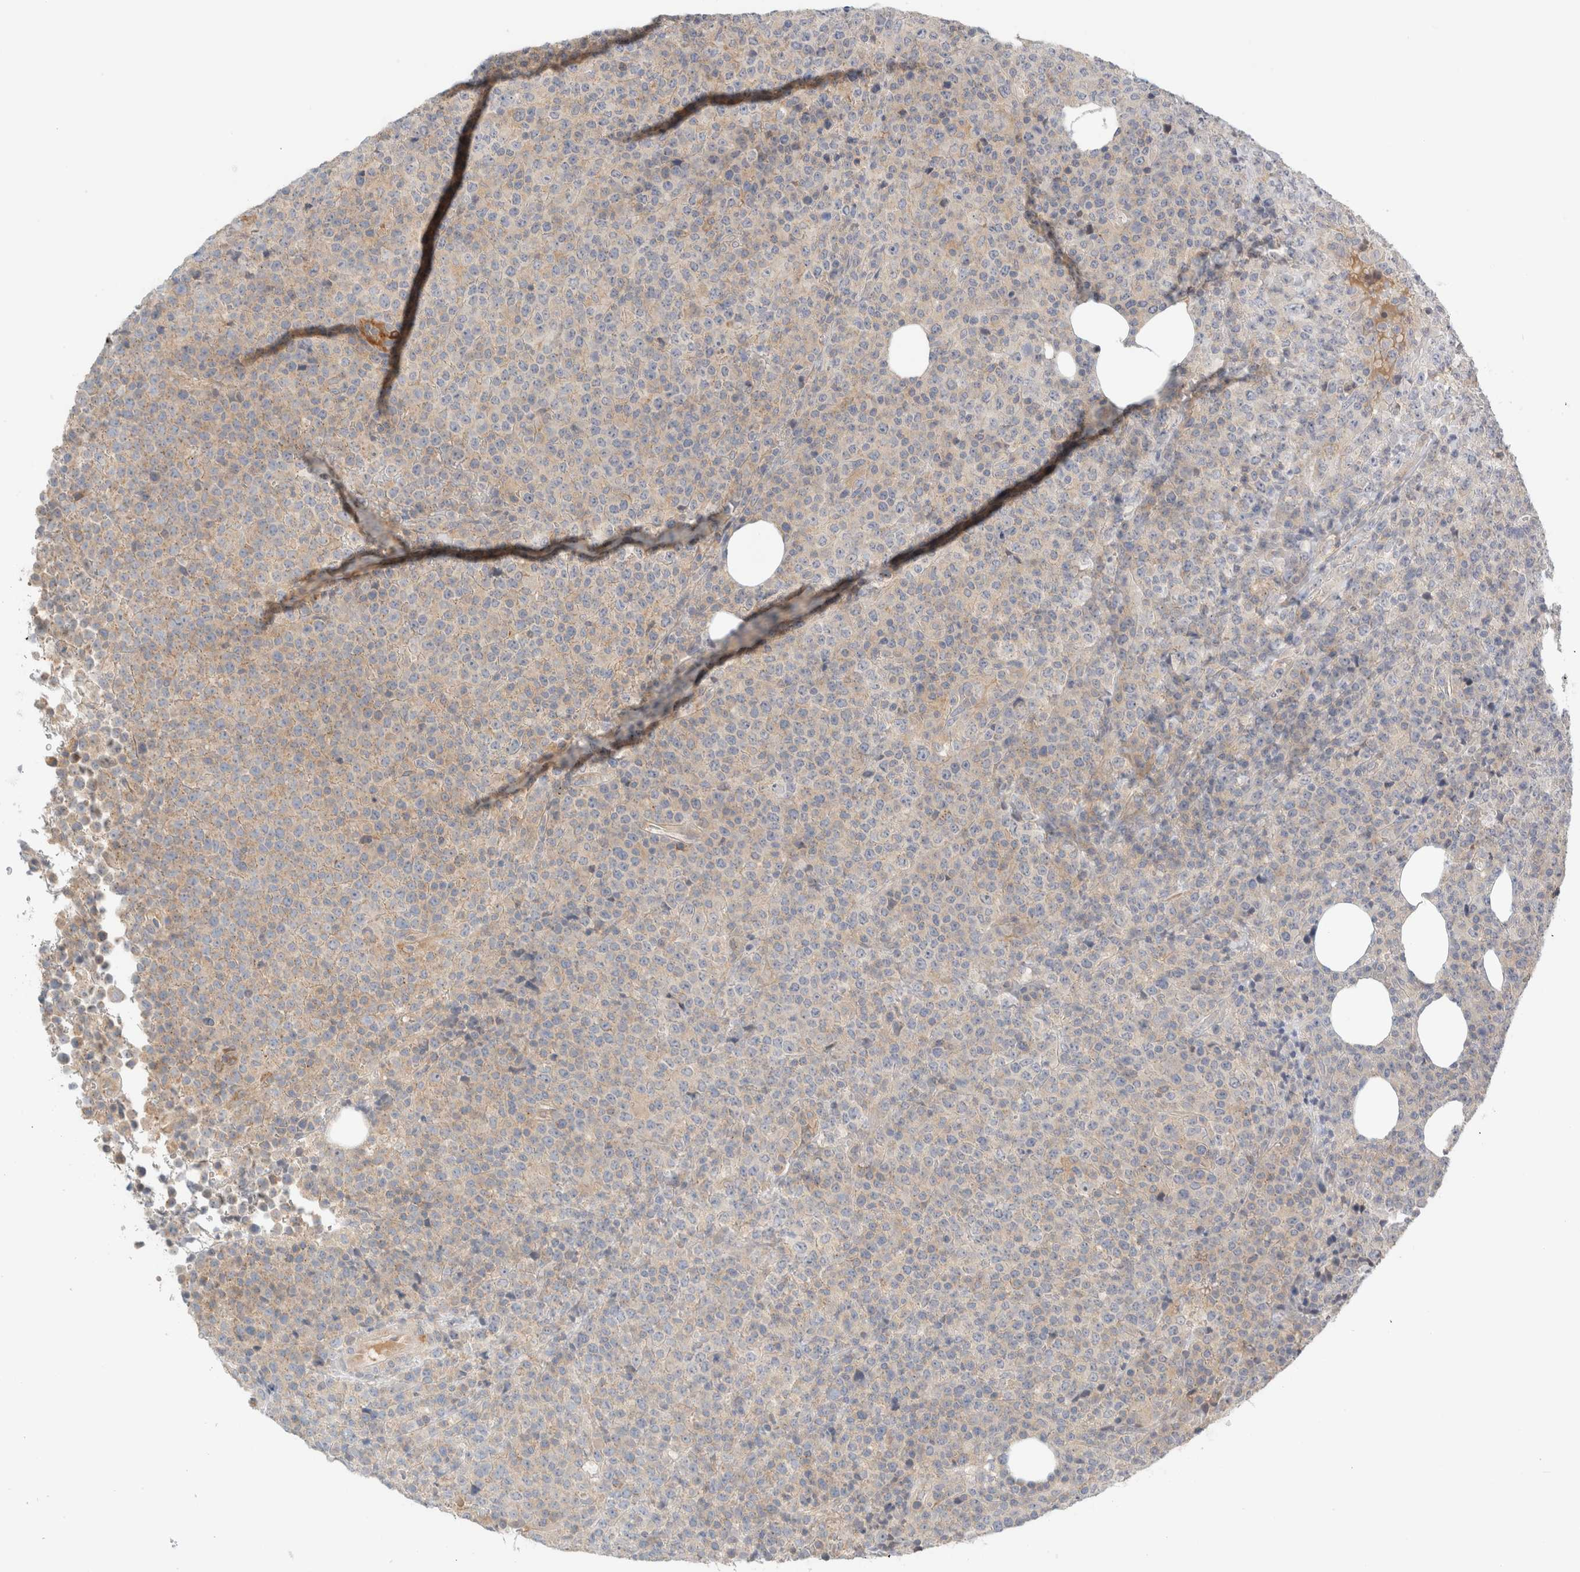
{"staining": {"intensity": "weak", "quantity": "<25%", "location": "cytoplasmic/membranous"}, "tissue": "lymphoma", "cell_type": "Tumor cells", "image_type": "cancer", "snomed": [{"axis": "morphology", "description": "Malignant lymphoma, non-Hodgkin's type, High grade"}, {"axis": "topography", "description": "Lymph node"}], "caption": "DAB (3,3'-diaminobenzidine) immunohistochemical staining of malignant lymphoma, non-Hodgkin's type (high-grade) reveals no significant expression in tumor cells.", "gene": "SDR16C5", "patient": {"sex": "male", "age": 13}}